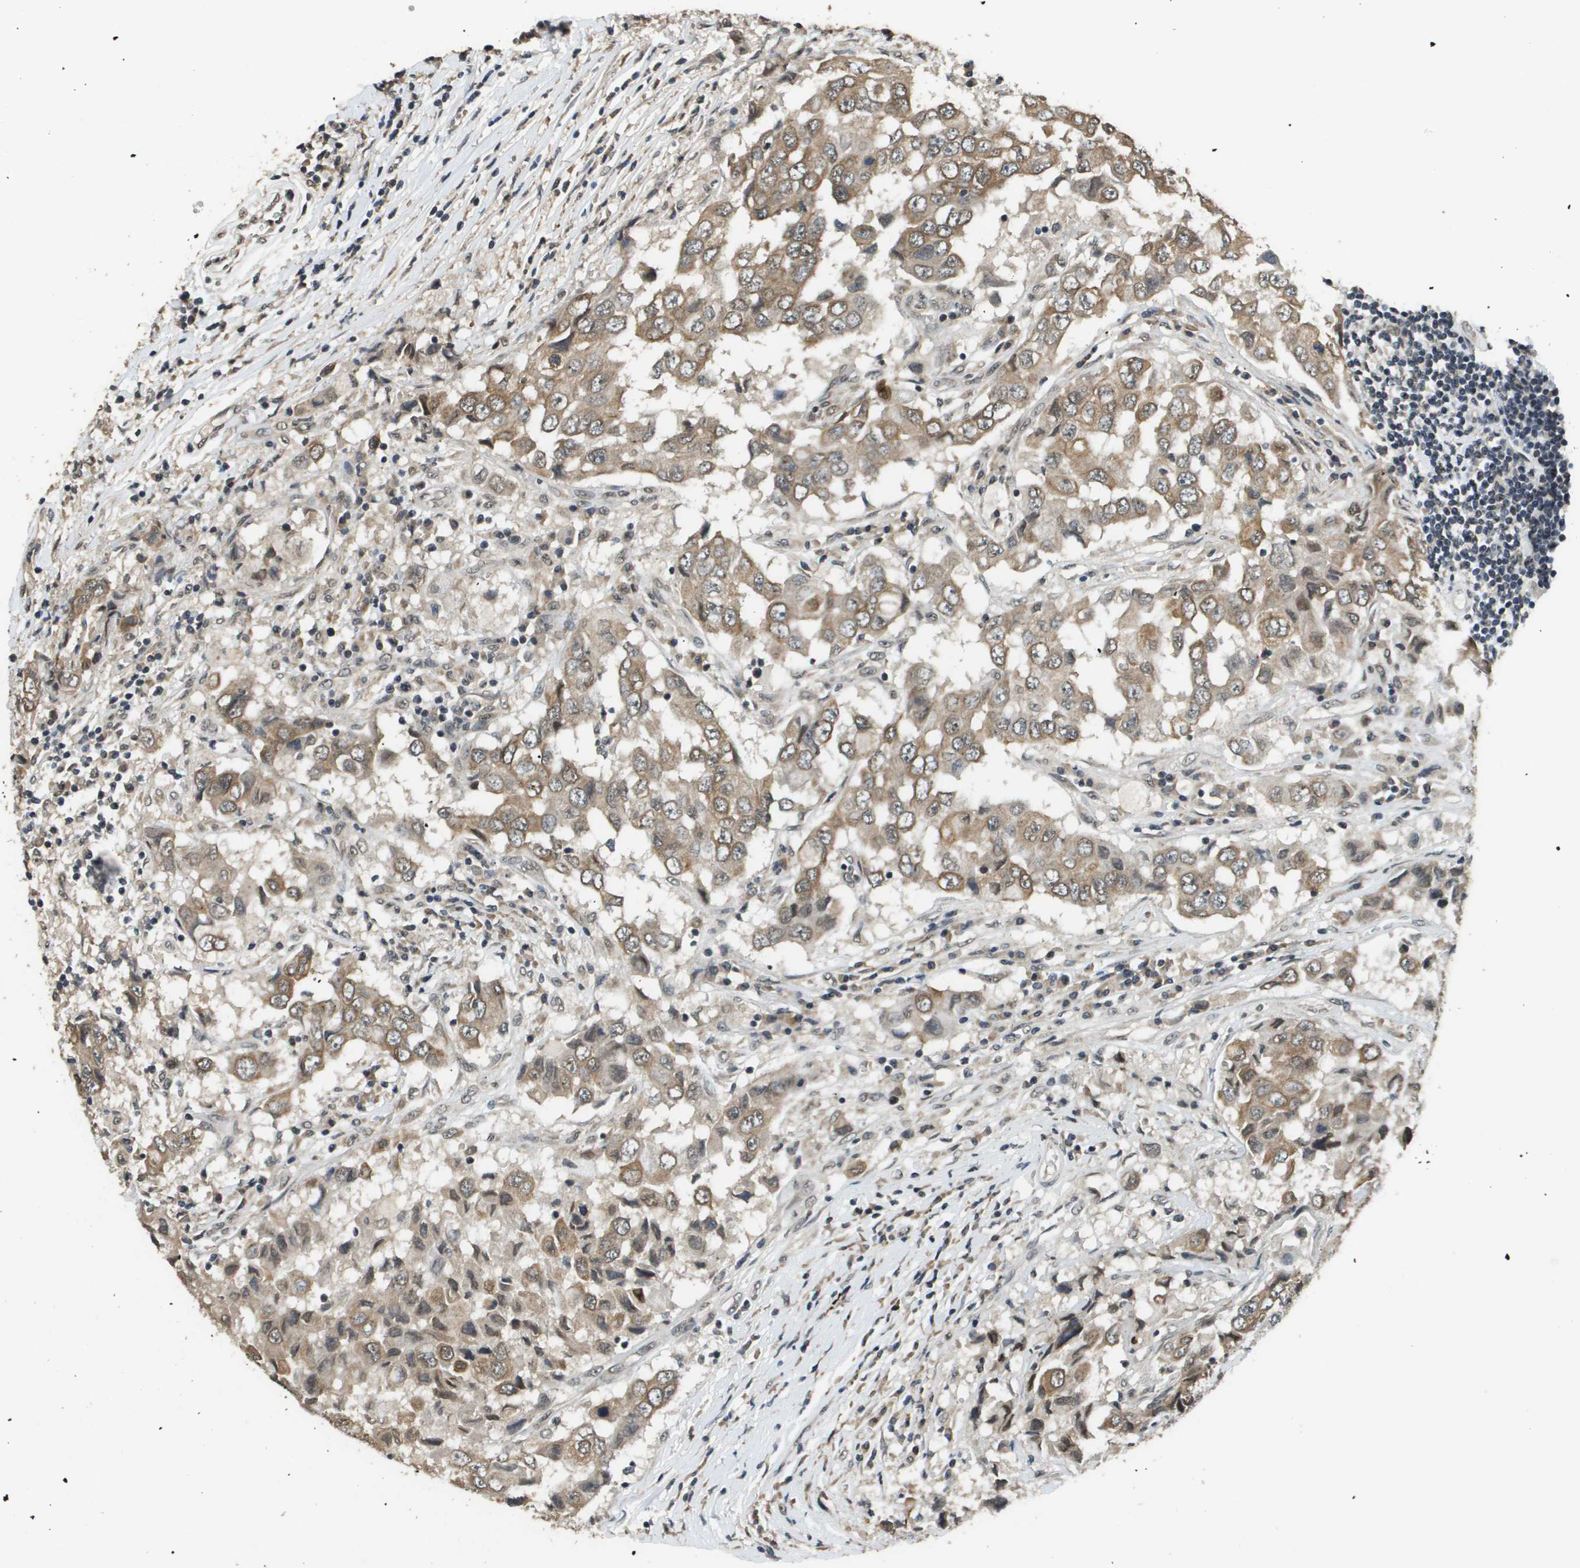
{"staining": {"intensity": "moderate", "quantity": ">75%", "location": "cytoplasmic/membranous"}, "tissue": "breast cancer", "cell_type": "Tumor cells", "image_type": "cancer", "snomed": [{"axis": "morphology", "description": "Duct carcinoma"}, {"axis": "topography", "description": "Breast"}], "caption": "Breast cancer (infiltrating ductal carcinoma) stained with IHC reveals moderate cytoplasmic/membranous staining in approximately >75% of tumor cells.", "gene": "FANCC", "patient": {"sex": "female", "age": 27}}